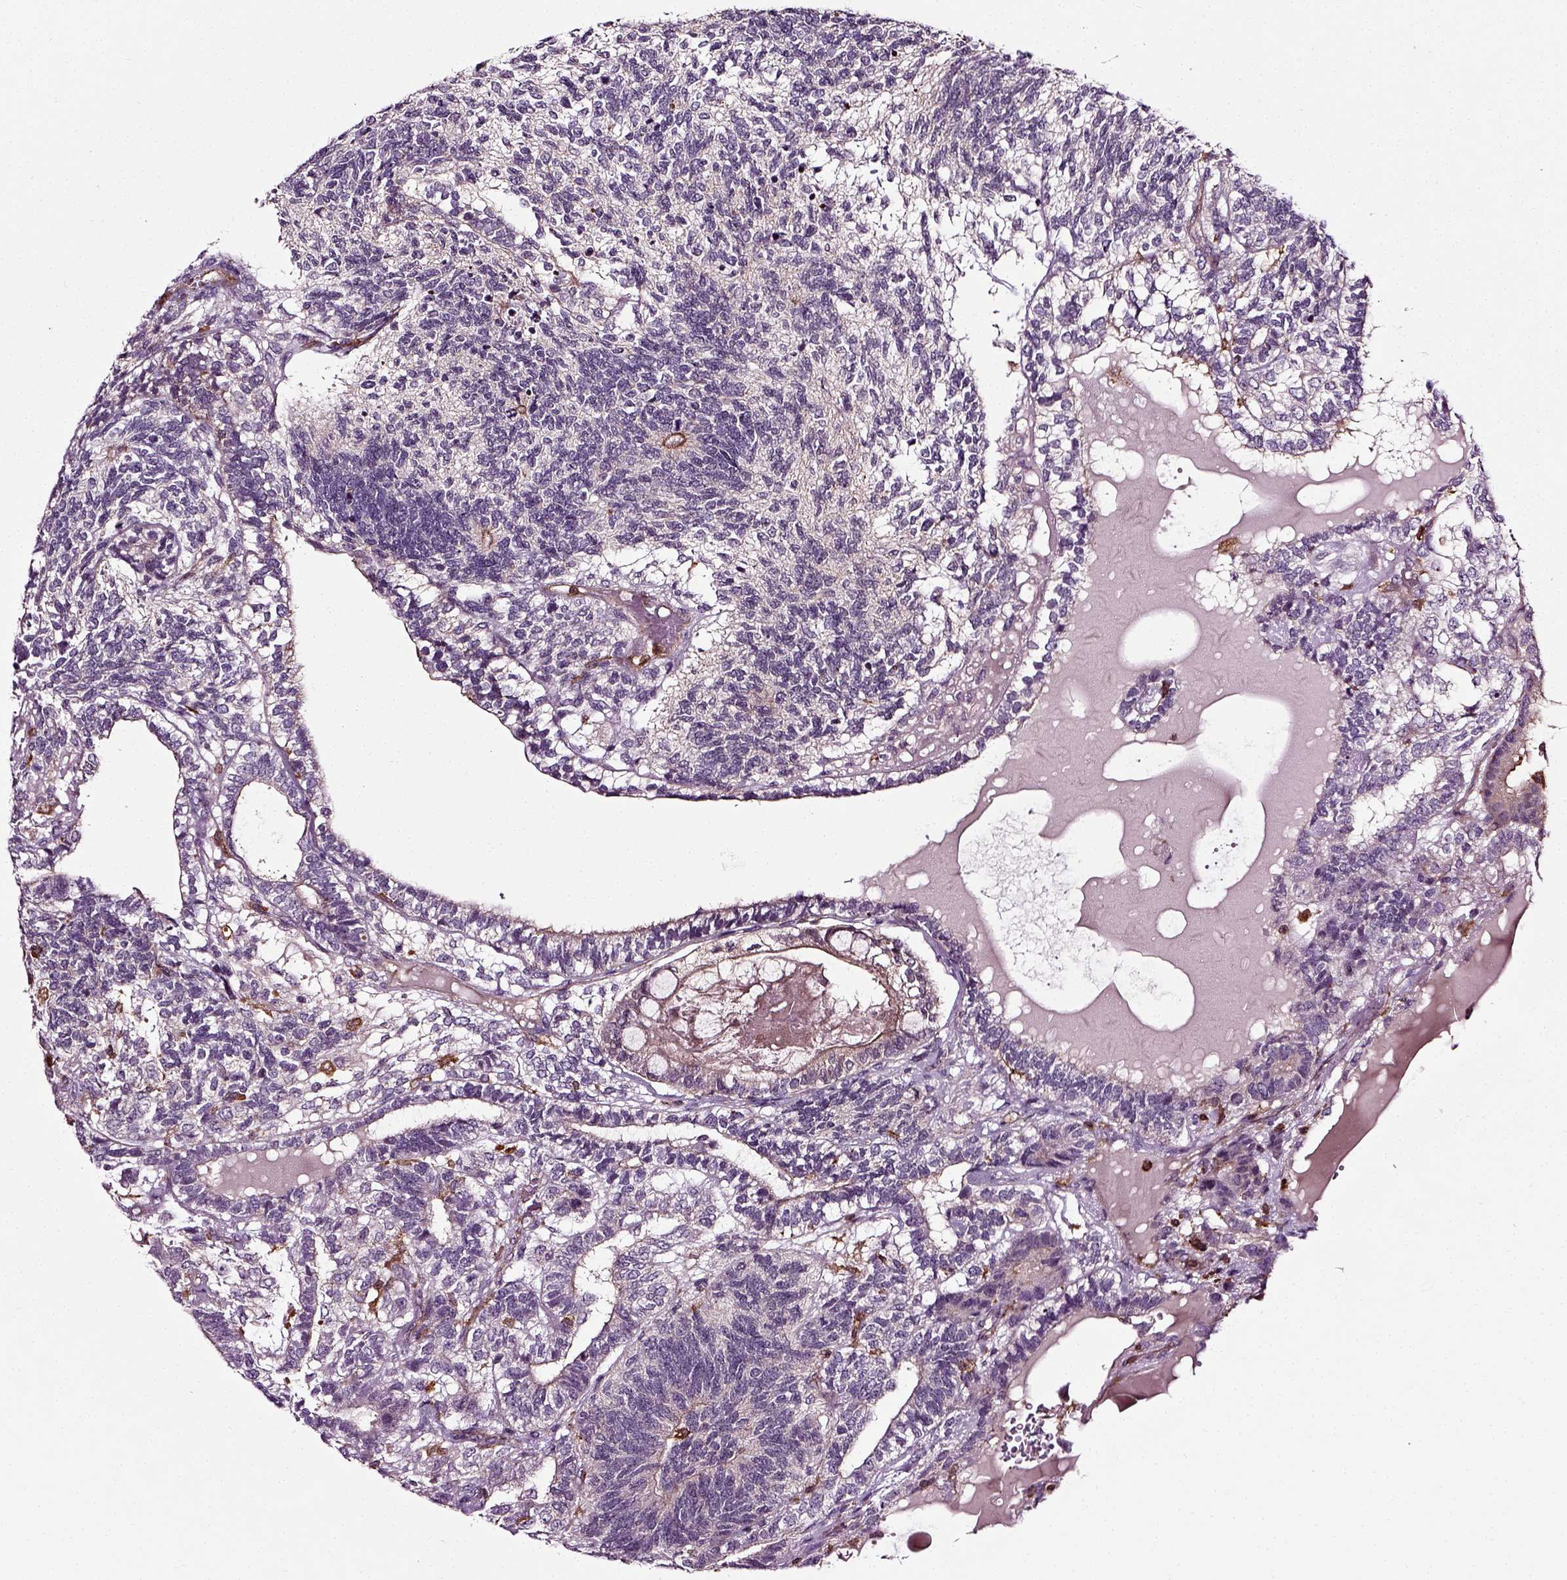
{"staining": {"intensity": "negative", "quantity": "none", "location": "none"}, "tissue": "testis cancer", "cell_type": "Tumor cells", "image_type": "cancer", "snomed": [{"axis": "morphology", "description": "Seminoma, NOS"}, {"axis": "morphology", "description": "Carcinoma, Embryonal, NOS"}, {"axis": "topography", "description": "Testis"}], "caption": "Tumor cells show no significant expression in testis cancer (embryonal carcinoma). (DAB immunohistochemistry (IHC), high magnification).", "gene": "RHOF", "patient": {"sex": "male", "age": 41}}